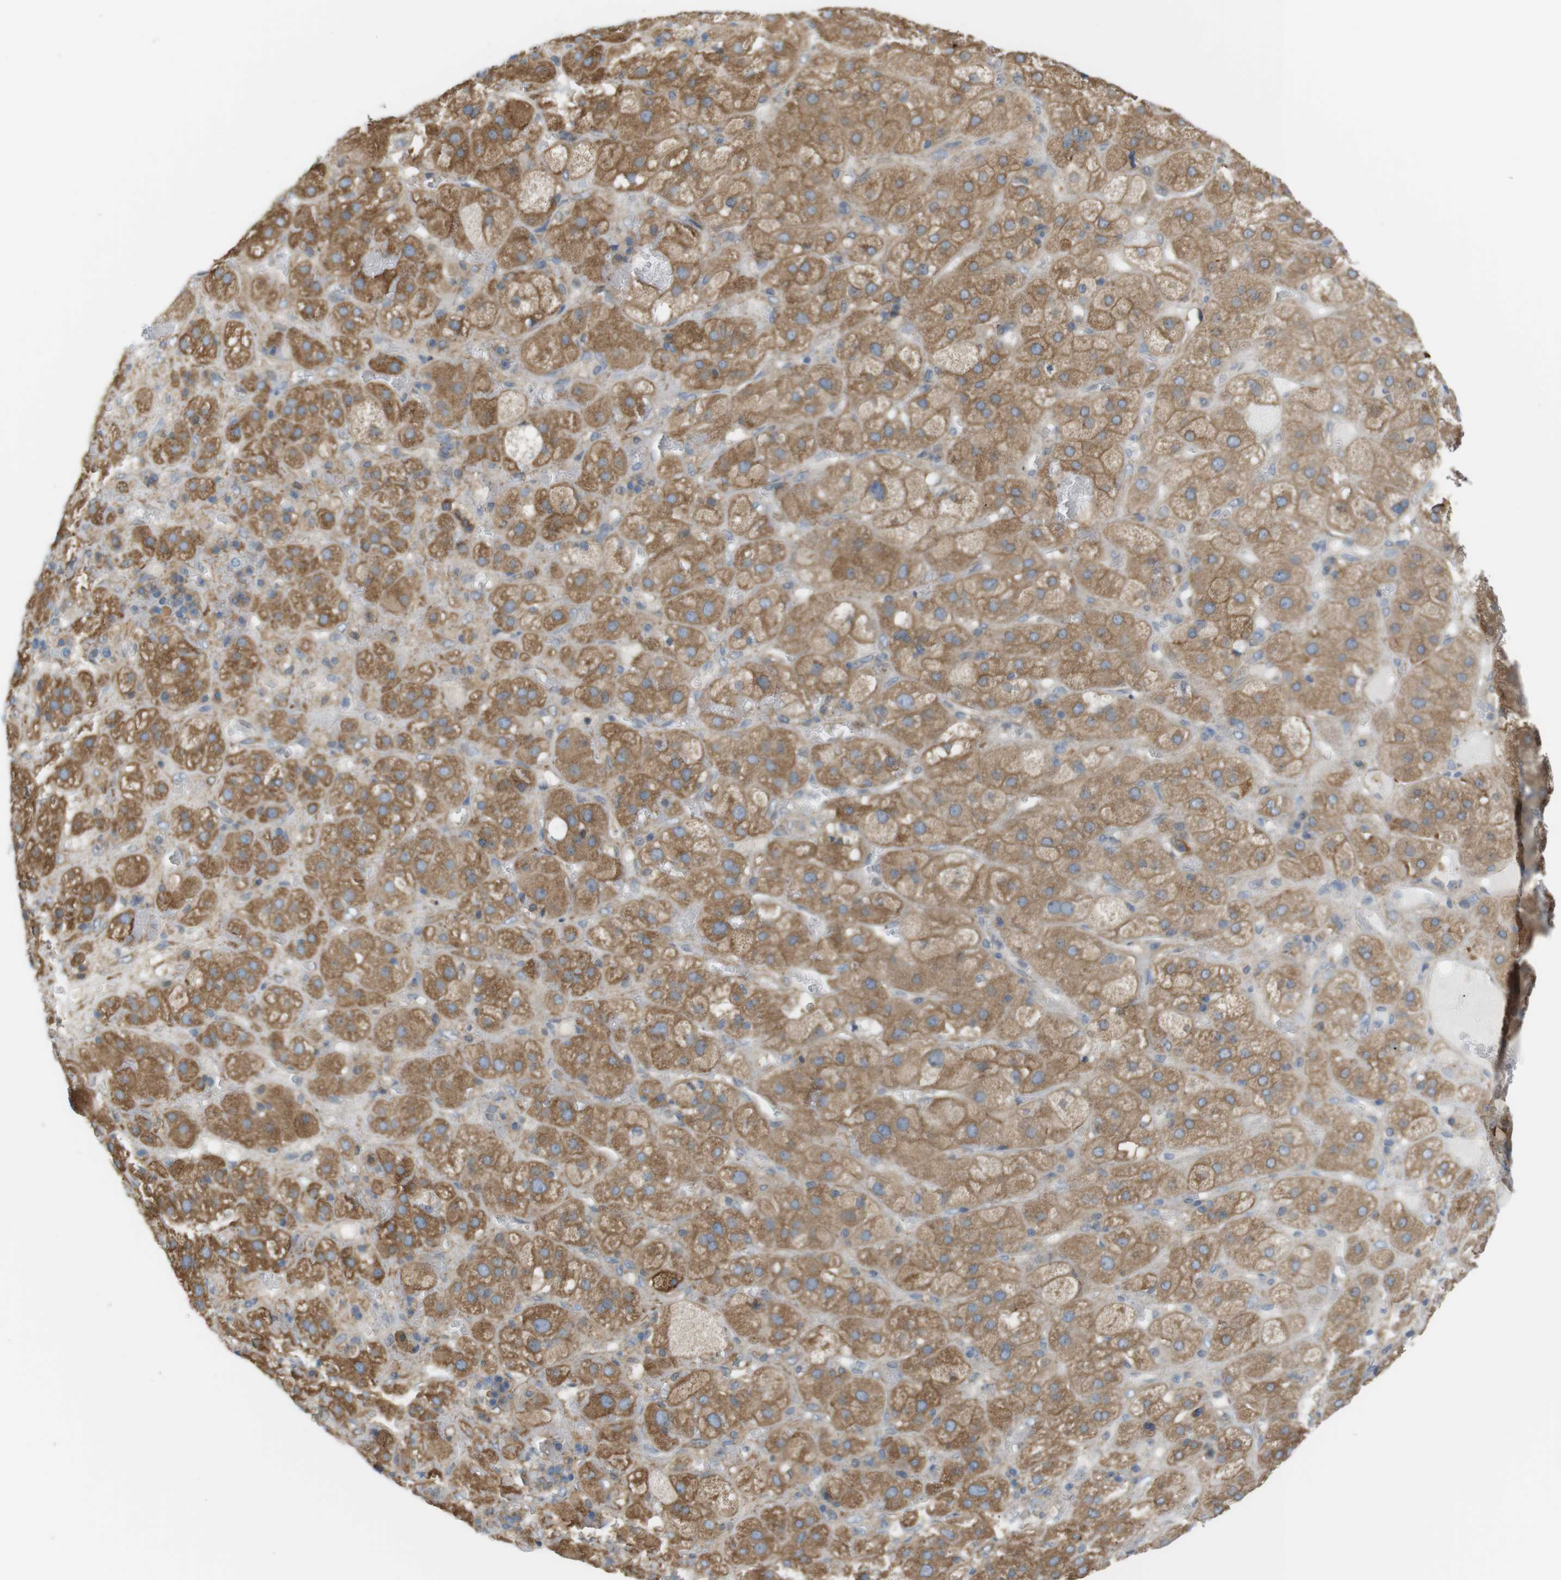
{"staining": {"intensity": "moderate", "quantity": ">75%", "location": "cytoplasmic/membranous"}, "tissue": "adrenal gland", "cell_type": "Glandular cells", "image_type": "normal", "snomed": [{"axis": "morphology", "description": "Normal tissue, NOS"}, {"axis": "topography", "description": "Adrenal gland"}], "caption": "Immunohistochemistry micrograph of normal adrenal gland: adrenal gland stained using immunohistochemistry (IHC) demonstrates medium levels of moderate protein expression localized specifically in the cytoplasmic/membranous of glandular cells, appearing as a cytoplasmic/membranous brown color.", "gene": "PEPD", "patient": {"sex": "female", "age": 47}}